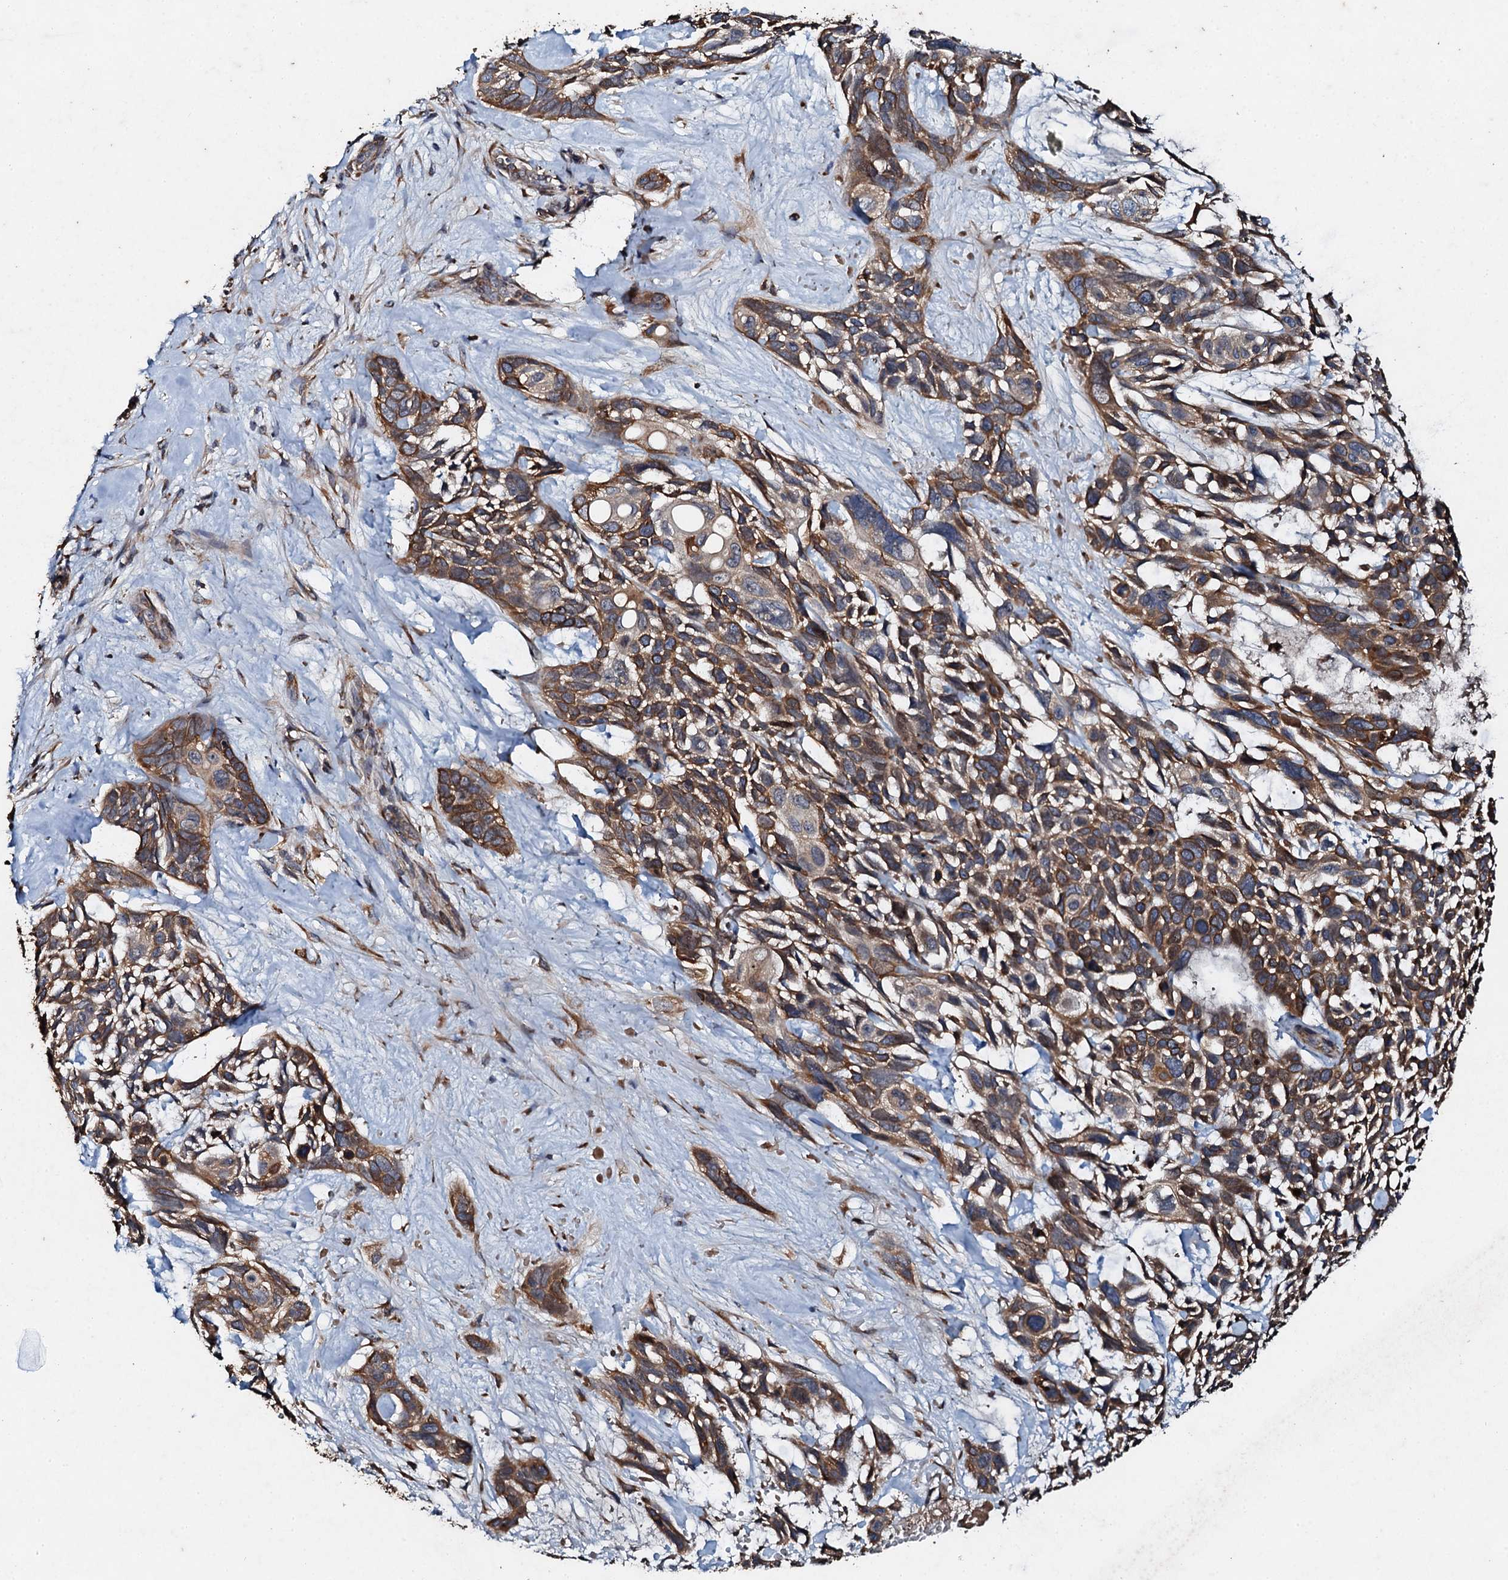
{"staining": {"intensity": "moderate", "quantity": ">75%", "location": "cytoplasmic/membranous,nuclear"}, "tissue": "skin cancer", "cell_type": "Tumor cells", "image_type": "cancer", "snomed": [{"axis": "morphology", "description": "Basal cell carcinoma"}, {"axis": "topography", "description": "Skin"}], "caption": "Human skin cancer (basal cell carcinoma) stained with a brown dye reveals moderate cytoplasmic/membranous and nuclear positive expression in about >75% of tumor cells.", "gene": "ADAMTS10", "patient": {"sex": "male", "age": 88}}